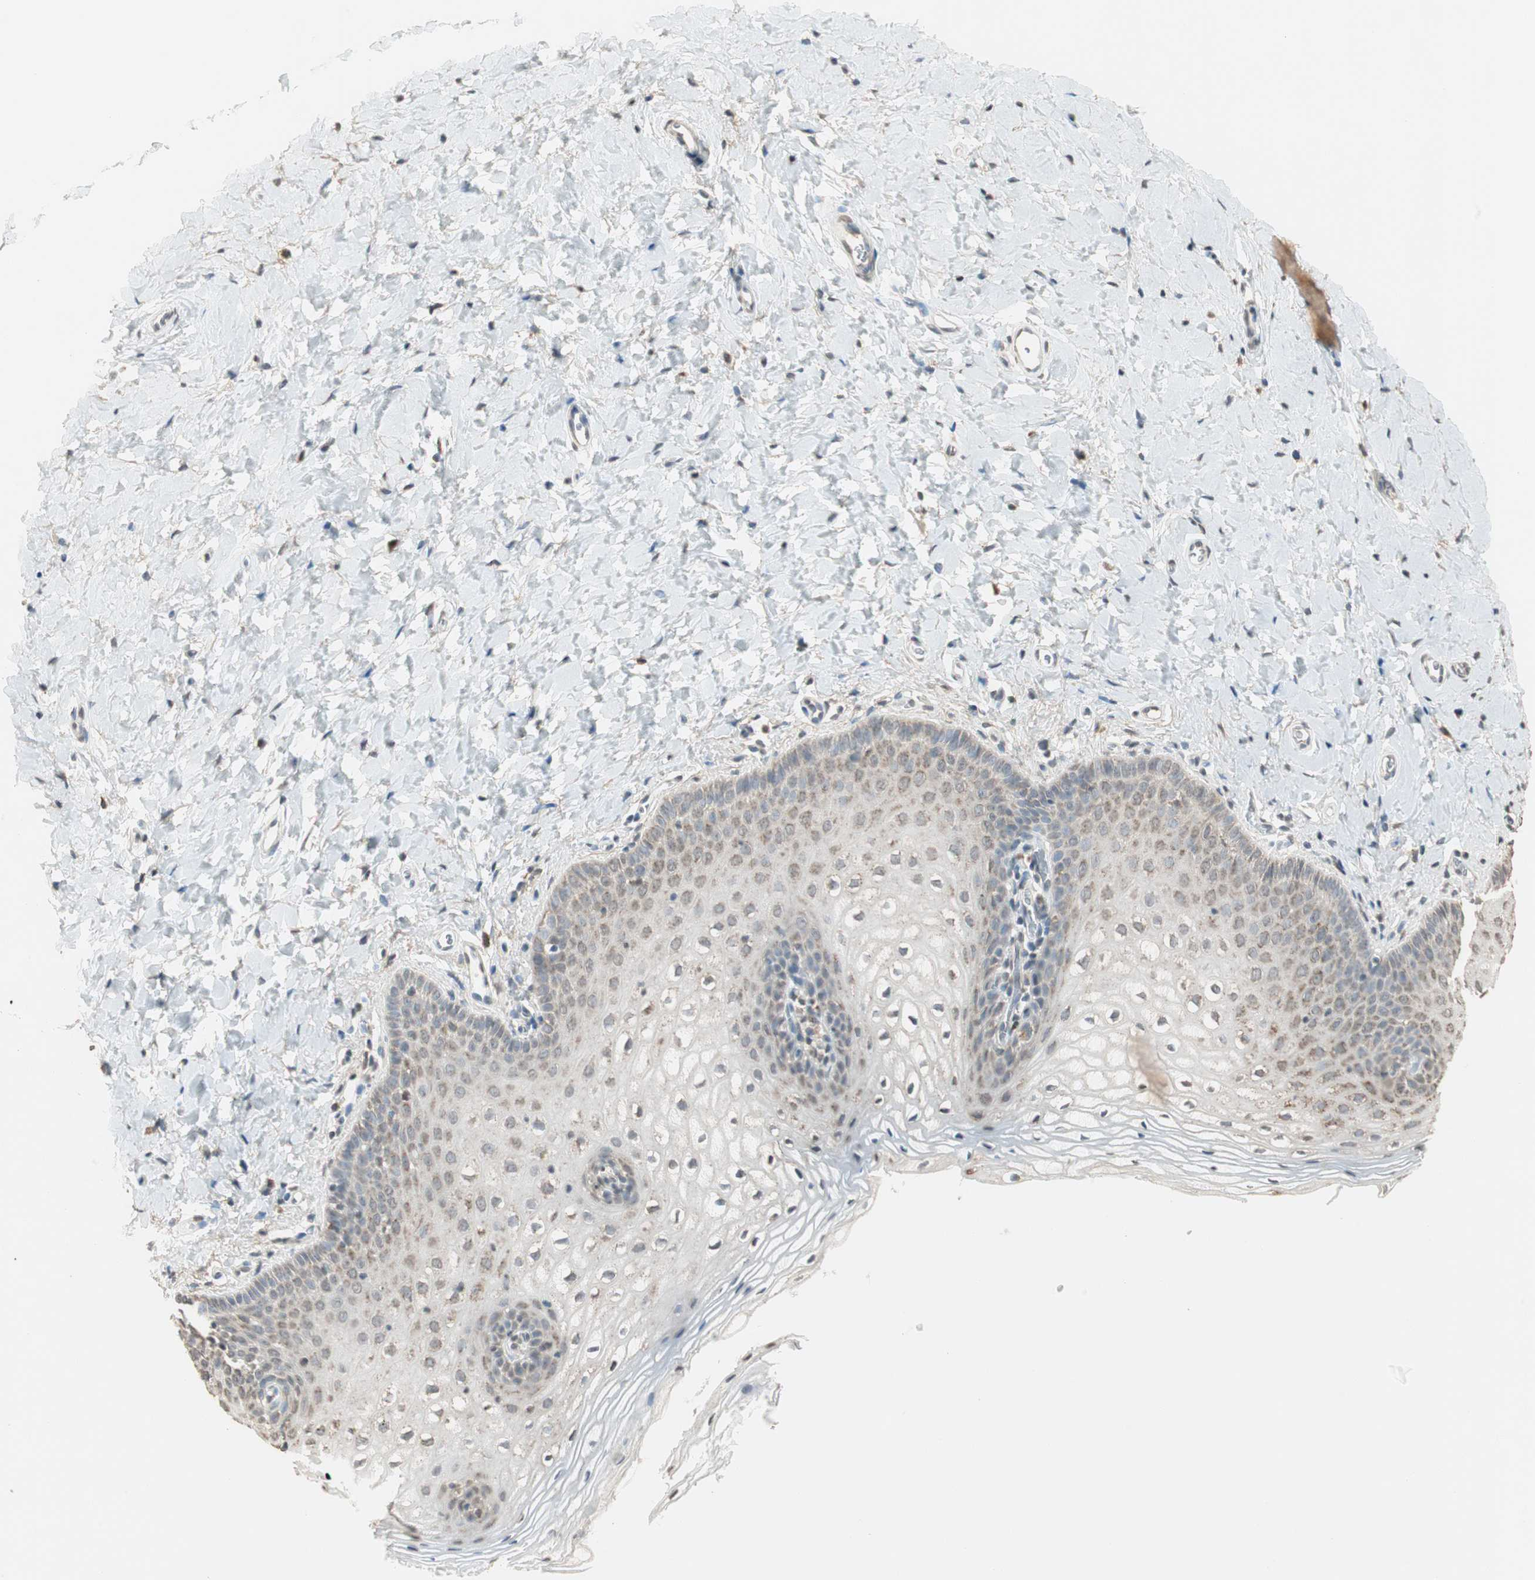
{"staining": {"intensity": "moderate", "quantity": "<25%", "location": "cytoplasmic/membranous,nuclear"}, "tissue": "vagina", "cell_type": "Squamous epithelial cells", "image_type": "normal", "snomed": [{"axis": "morphology", "description": "Normal tissue, NOS"}, {"axis": "topography", "description": "Vagina"}], "caption": "Benign vagina displays moderate cytoplasmic/membranous,nuclear expression in approximately <25% of squamous epithelial cells Nuclei are stained in blue..", "gene": "PRELID1", "patient": {"sex": "female", "age": 55}}